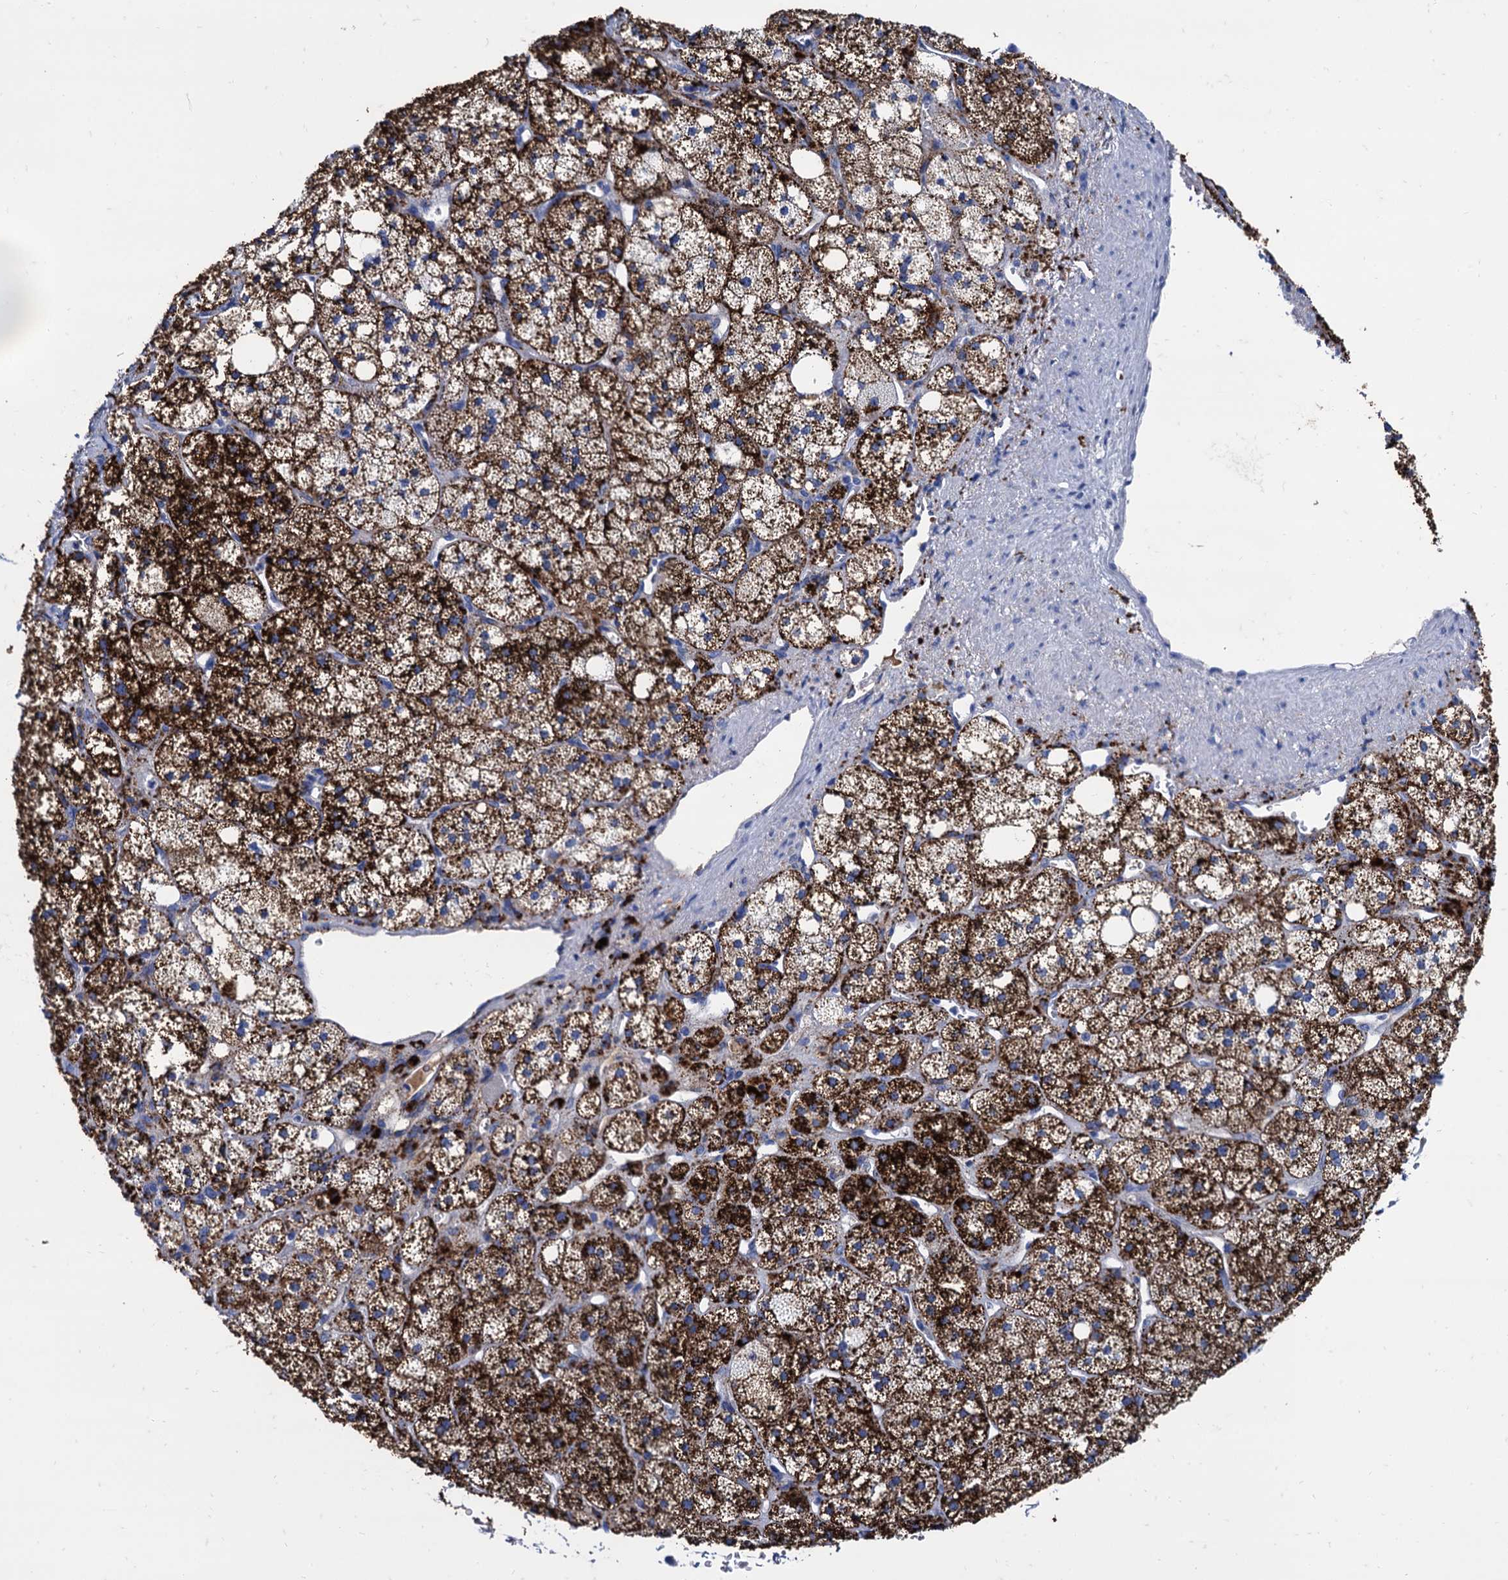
{"staining": {"intensity": "strong", "quantity": ">75%", "location": "cytoplasmic/membranous"}, "tissue": "adrenal gland", "cell_type": "Glandular cells", "image_type": "normal", "snomed": [{"axis": "morphology", "description": "Normal tissue, NOS"}, {"axis": "topography", "description": "Adrenal gland"}], "caption": "Strong cytoplasmic/membranous positivity for a protein is appreciated in about >75% of glandular cells of benign adrenal gland using IHC.", "gene": "APOD", "patient": {"sex": "male", "age": 61}}